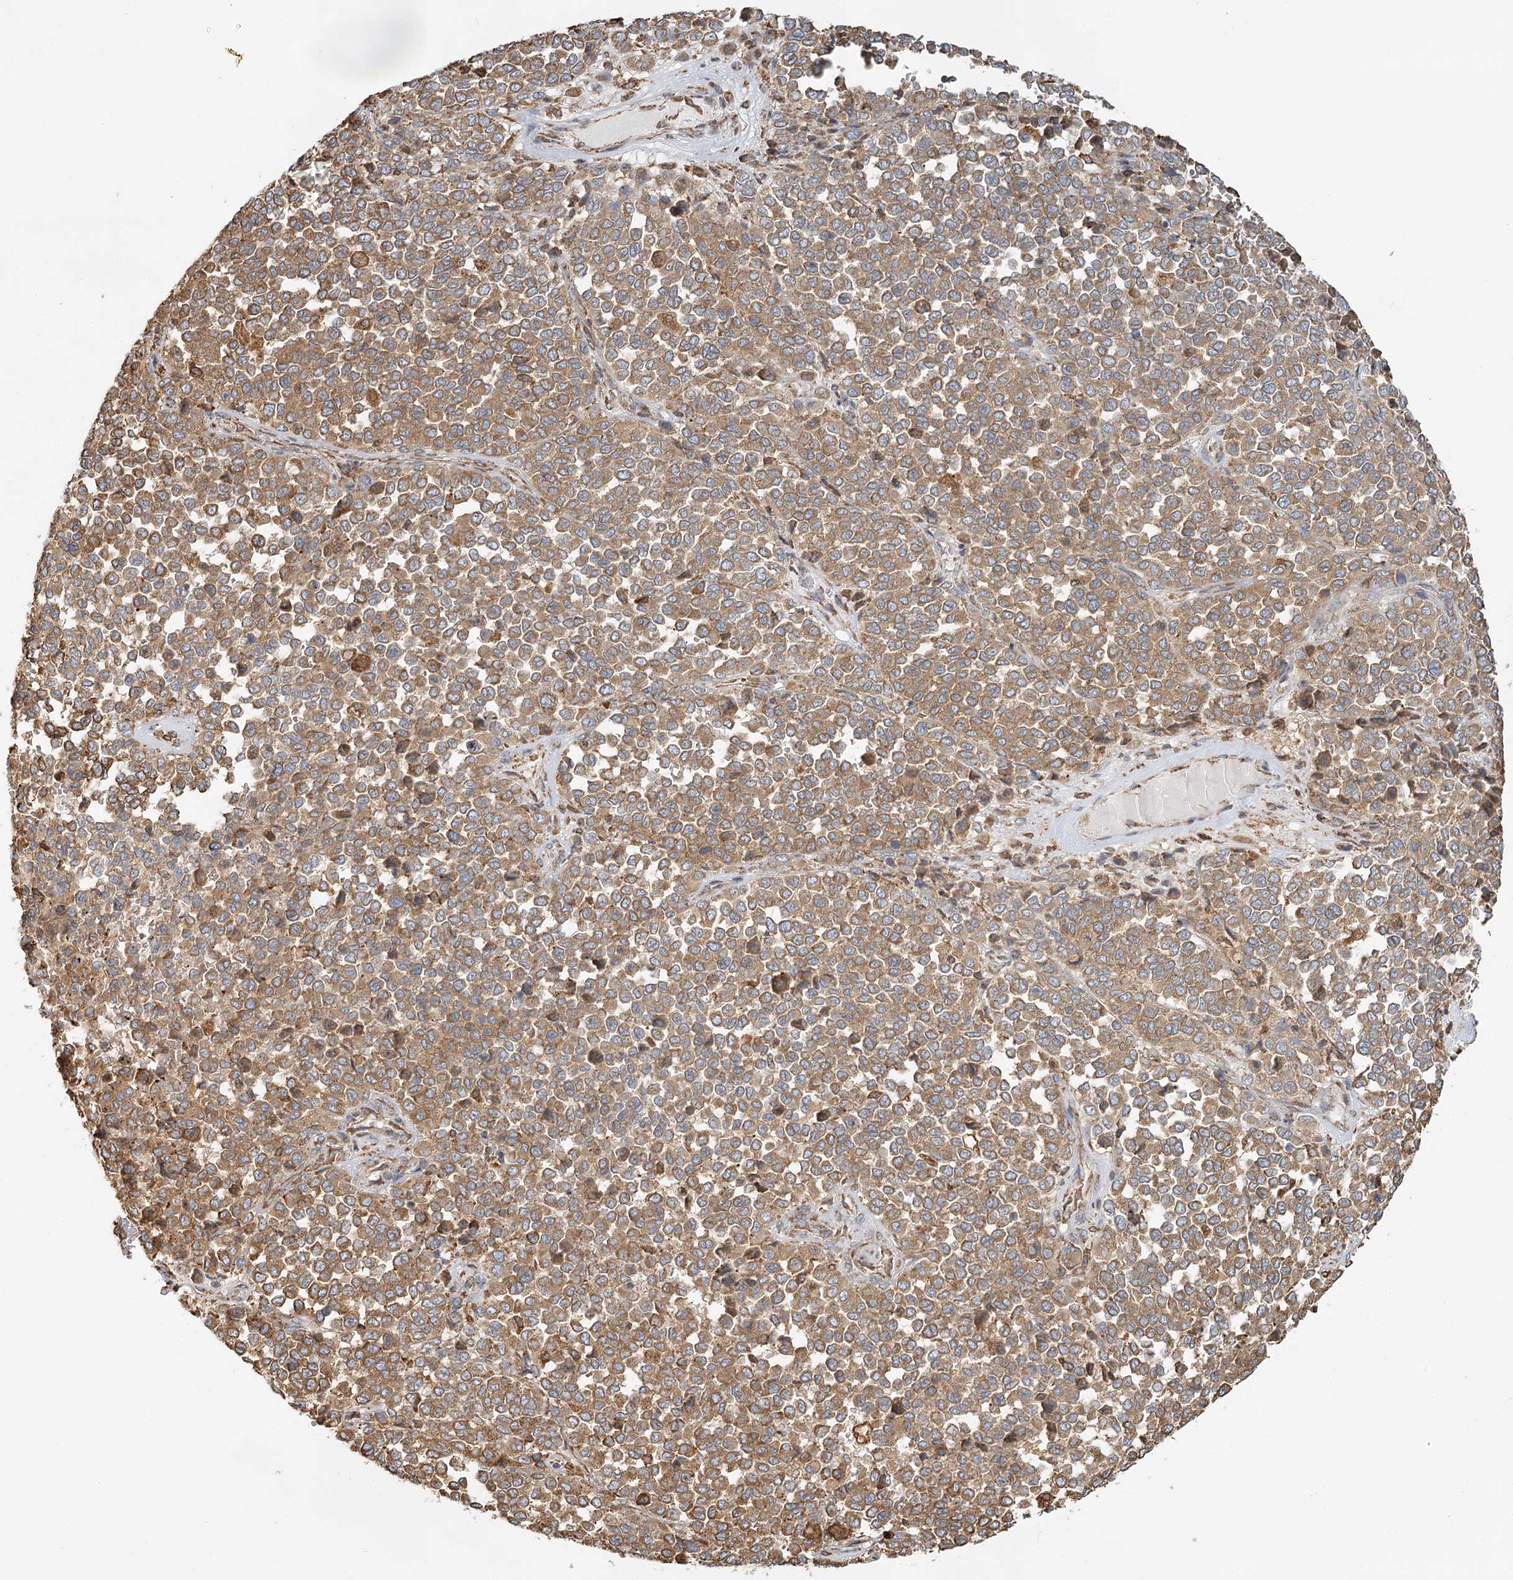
{"staining": {"intensity": "moderate", "quantity": ">75%", "location": "cytoplasmic/membranous"}, "tissue": "melanoma", "cell_type": "Tumor cells", "image_type": "cancer", "snomed": [{"axis": "morphology", "description": "Malignant melanoma, Metastatic site"}, {"axis": "topography", "description": "Pancreas"}], "caption": "Immunohistochemical staining of melanoma exhibits moderate cytoplasmic/membranous protein staining in about >75% of tumor cells.", "gene": "TAS1R1", "patient": {"sex": "female", "age": 30}}